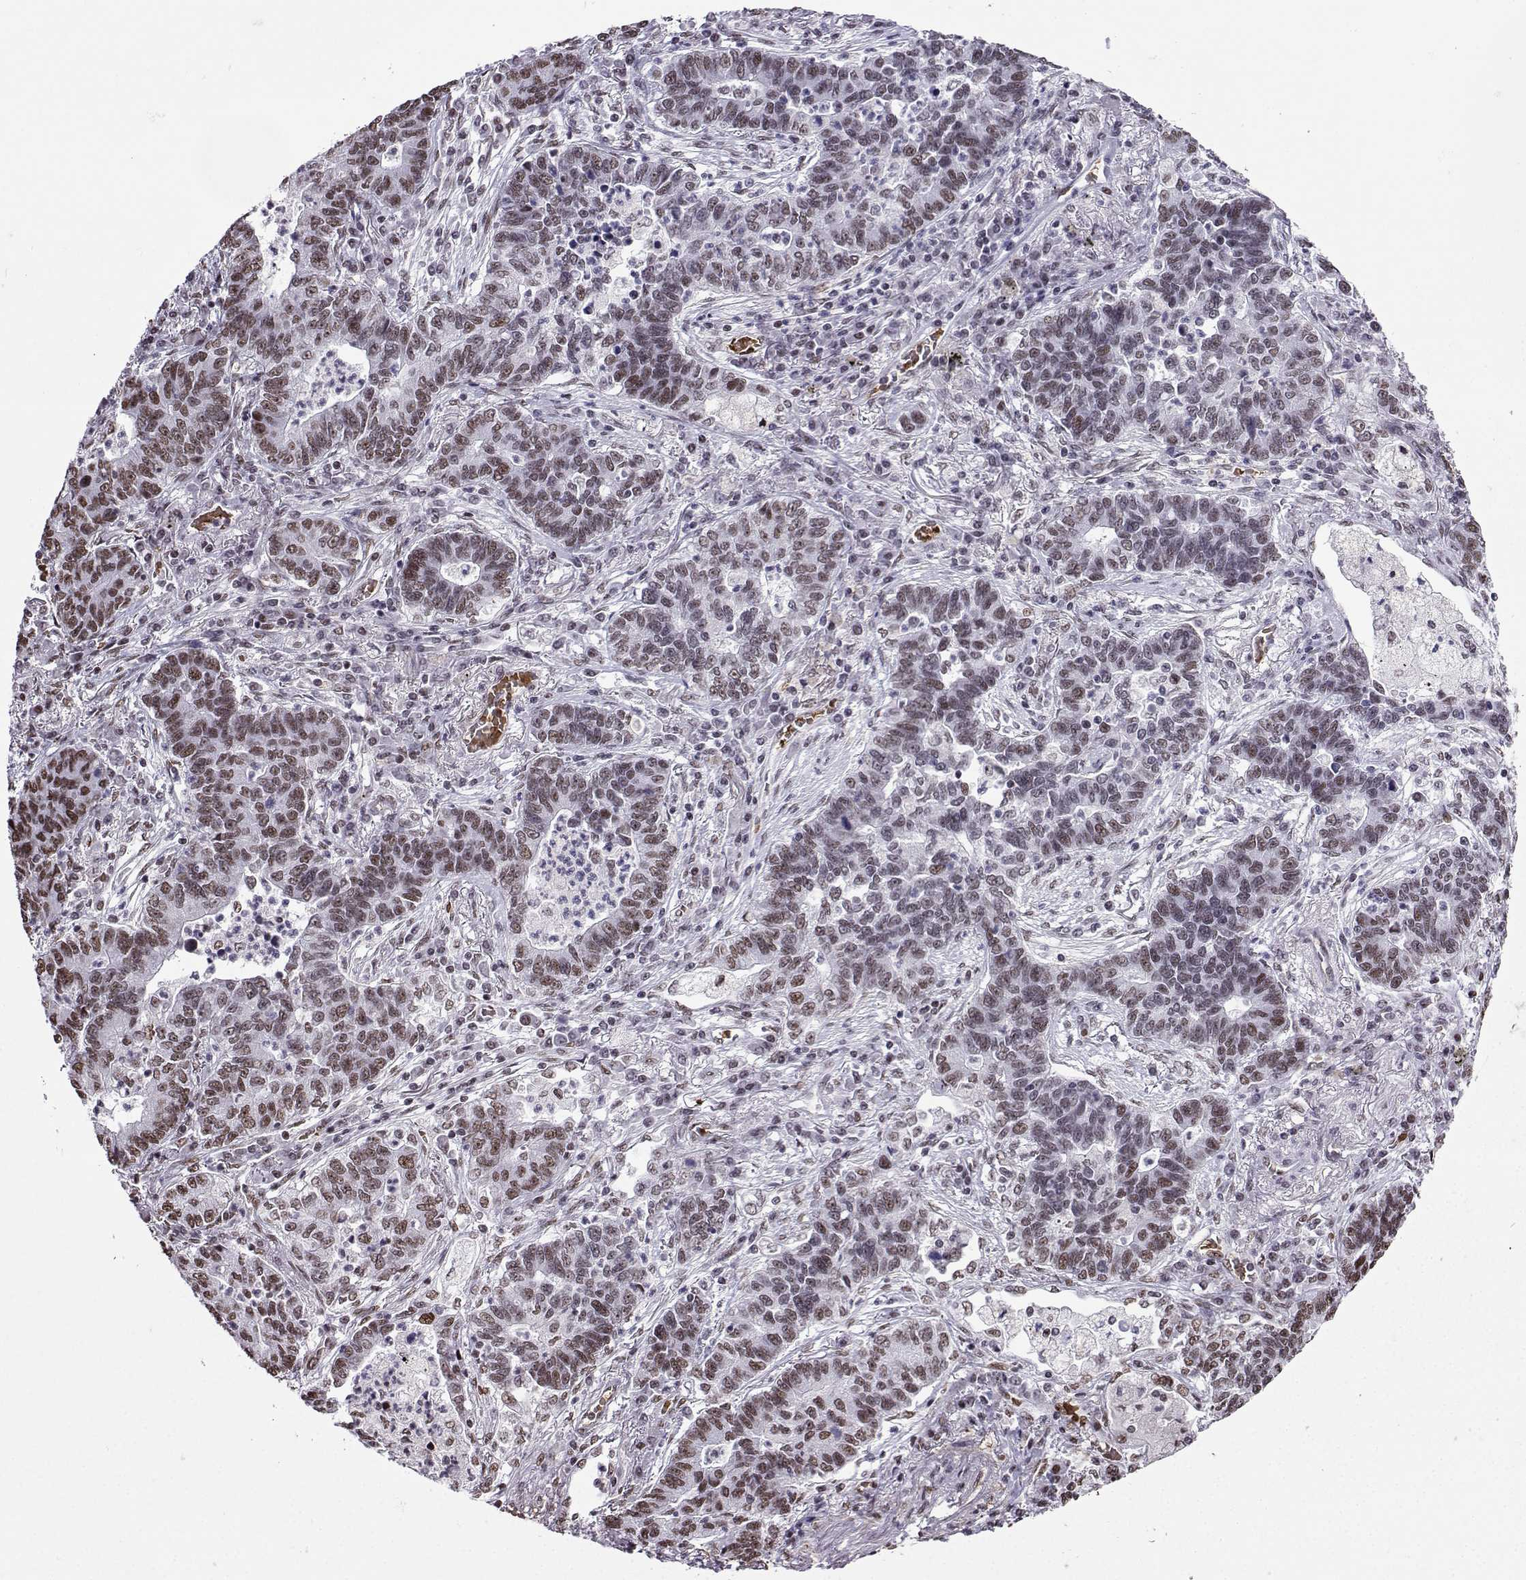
{"staining": {"intensity": "weak", "quantity": ">75%", "location": "nuclear"}, "tissue": "lung cancer", "cell_type": "Tumor cells", "image_type": "cancer", "snomed": [{"axis": "morphology", "description": "Adenocarcinoma, NOS"}, {"axis": "topography", "description": "Lung"}], "caption": "Protein staining of adenocarcinoma (lung) tissue reveals weak nuclear staining in about >75% of tumor cells.", "gene": "CCNK", "patient": {"sex": "female", "age": 57}}